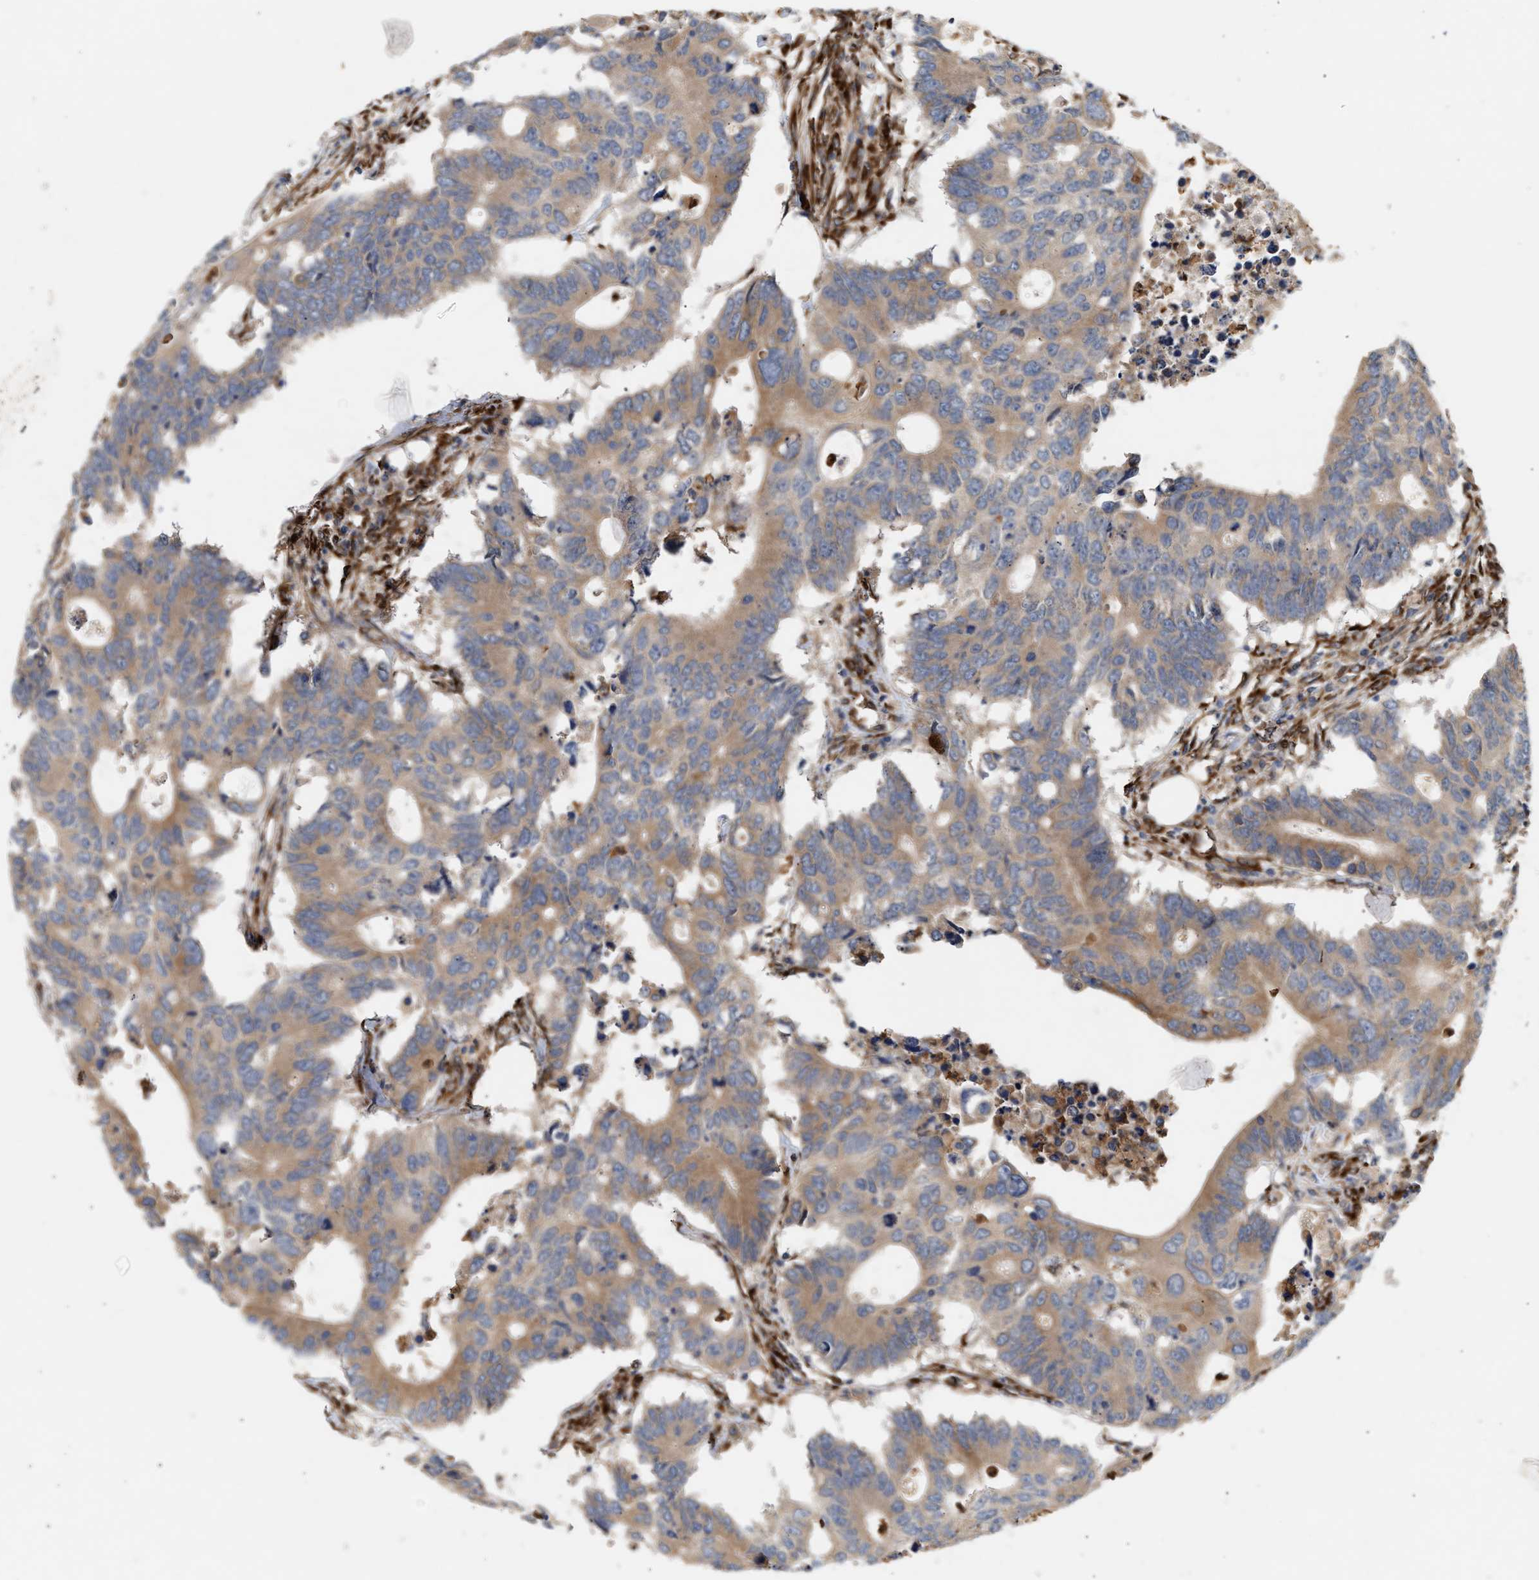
{"staining": {"intensity": "moderate", "quantity": ">75%", "location": "cytoplasmic/membranous"}, "tissue": "colorectal cancer", "cell_type": "Tumor cells", "image_type": "cancer", "snomed": [{"axis": "morphology", "description": "Adenocarcinoma, NOS"}, {"axis": "topography", "description": "Colon"}], "caption": "Immunohistochemistry of human colorectal cancer (adenocarcinoma) shows medium levels of moderate cytoplasmic/membranous staining in about >75% of tumor cells. Using DAB (3,3'-diaminobenzidine) (brown) and hematoxylin (blue) stains, captured at high magnification using brightfield microscopy.", "gene": "PLCD1", "patient": {"sex": "male", "age": 71}}